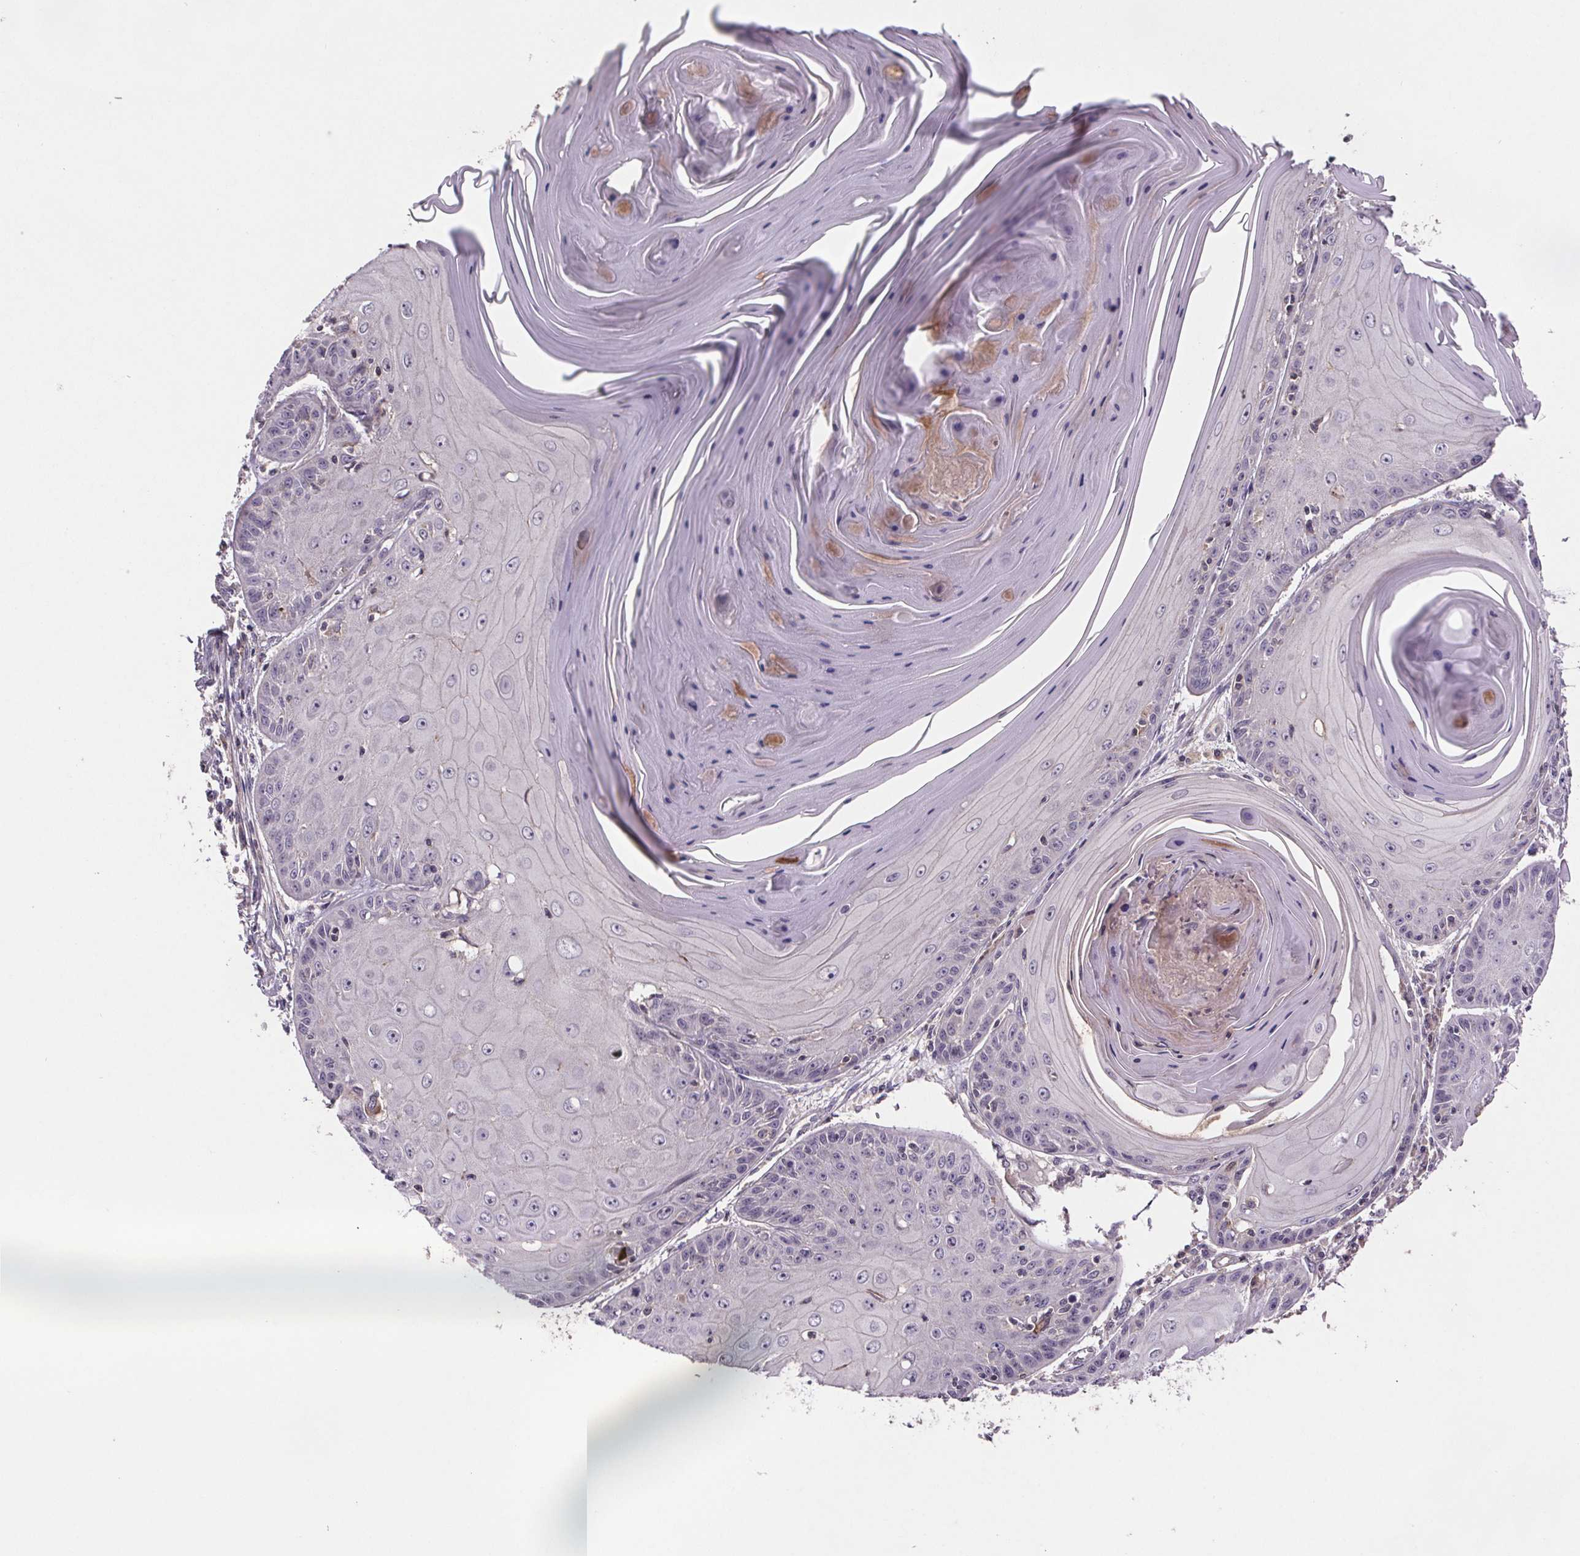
{"staining": {"intensity": "negative", "quantity": "none", "location": "none"}, "tissue": "skin cancer", "cell_type": "Tumor cells", "image_type": "cancer", "snomed": [{"axis": "morphology", "description": "Squamous cell carcinoma, NOS"}, {"axis": "topography", "description": "Skin"}, {"axis": "topography", "description": "Vulva"}], "caption": "Immunohistochemistry (IHC) histopathology image of neoplastic tissue: human skin cancer (squamous cell carcinoma) stained with DAB (3,3'-diaminobenzidine) exhibits no significant protein positivity in tumor cells.", "gene": "CLN3", "patient": {"sex": "female", "age": 85}}